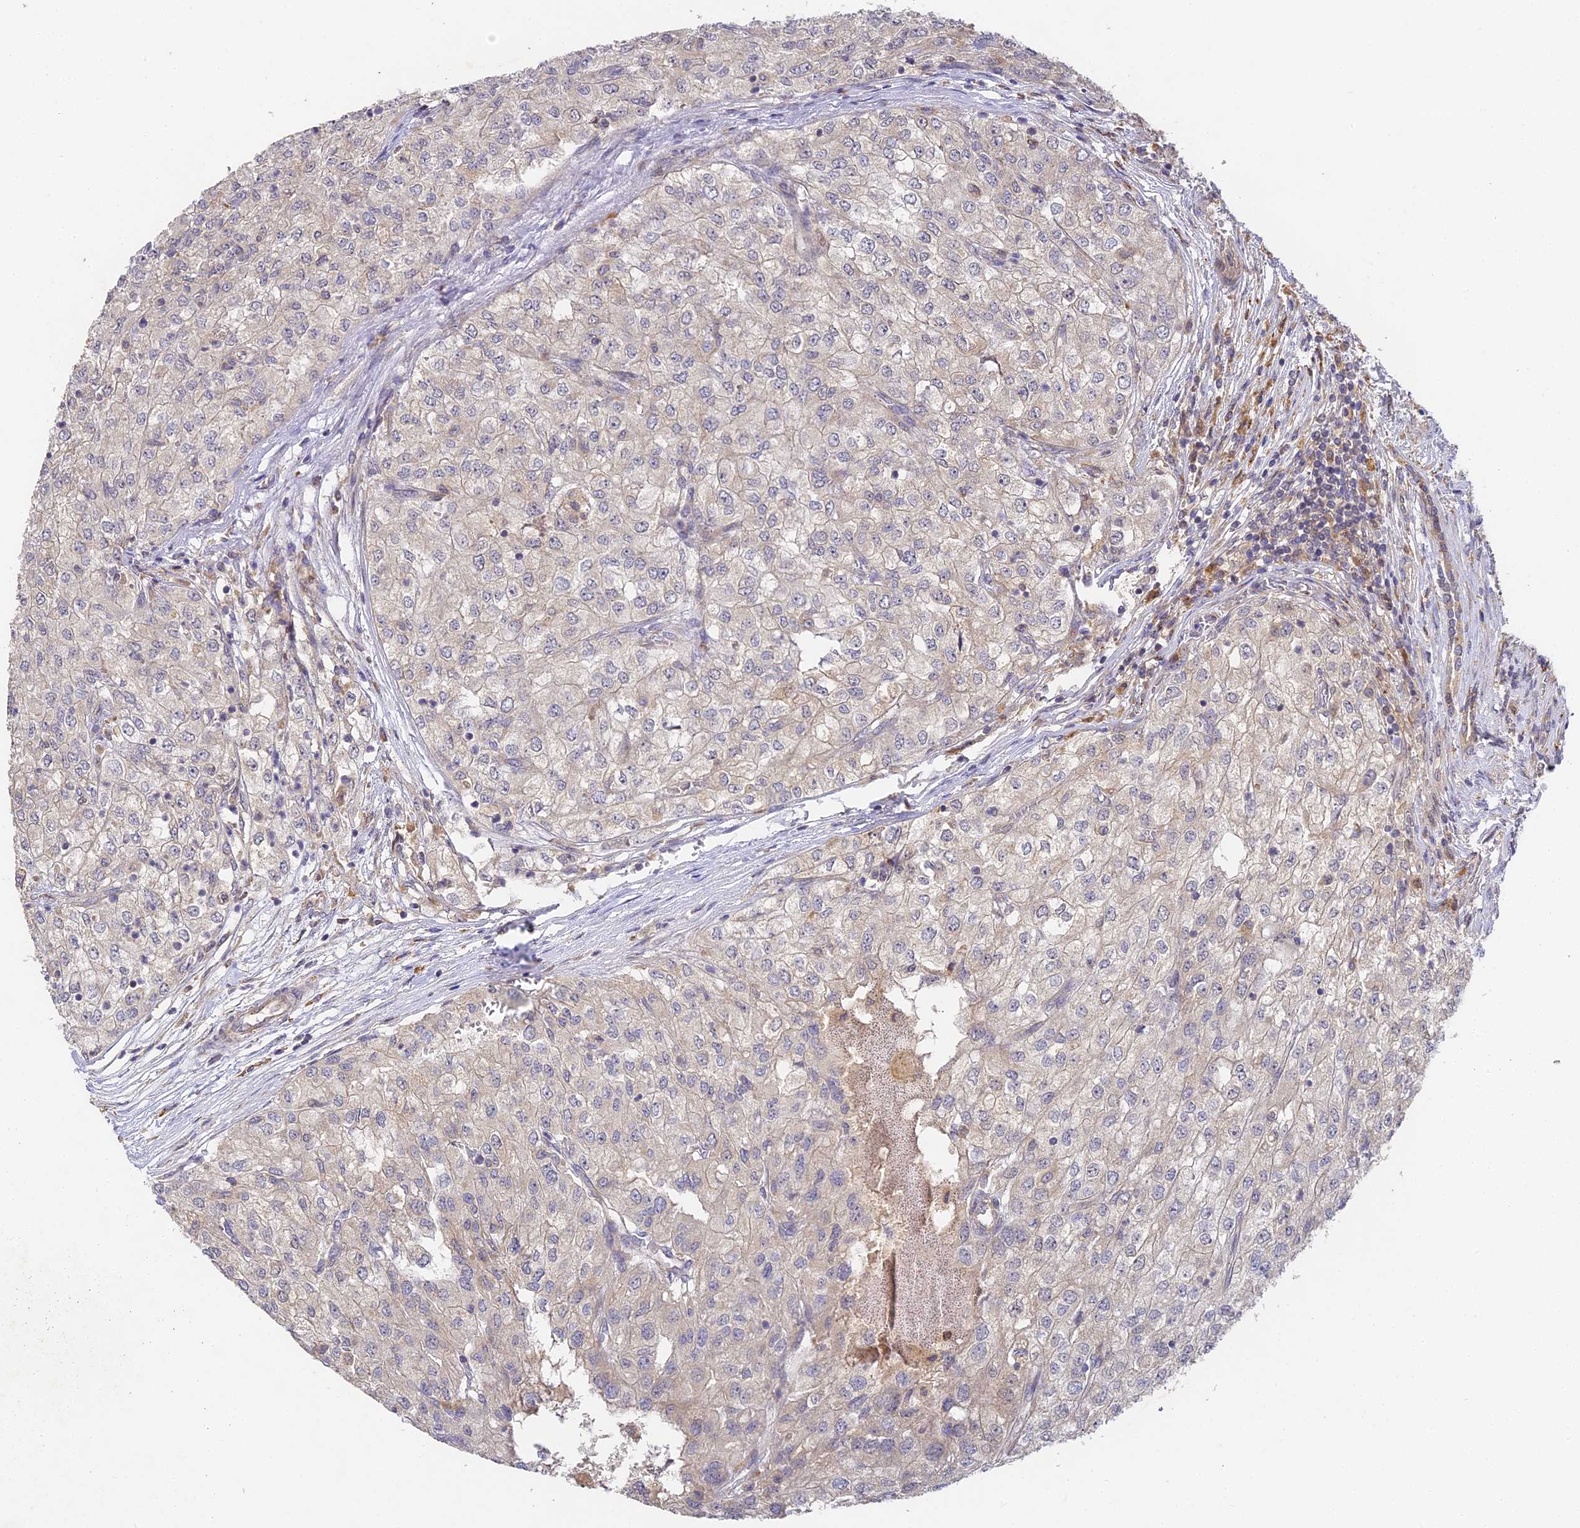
{"staining": {"intensity": "negative", "quantity": "none", "location": "none"}, "tissue": "renal cancer", "cell_type": "Tumor cells", "image_type": "cancer", "snomed": [{"axis": "morphology", "description": "Adenocarcinoma, NOS"}, {"axis": "topography", "description": "Kidney"}], "caption": "High power microscopy image of an IHC histopathology image of adenocarcinoma (renal), revealing no significant expression in tumor cells. (DAB (3,3'-diaminobenzidine) immunohistochemistry, high magnification).", "gene": "YAE1", "patient": {"sex": "female", "age": 54}}